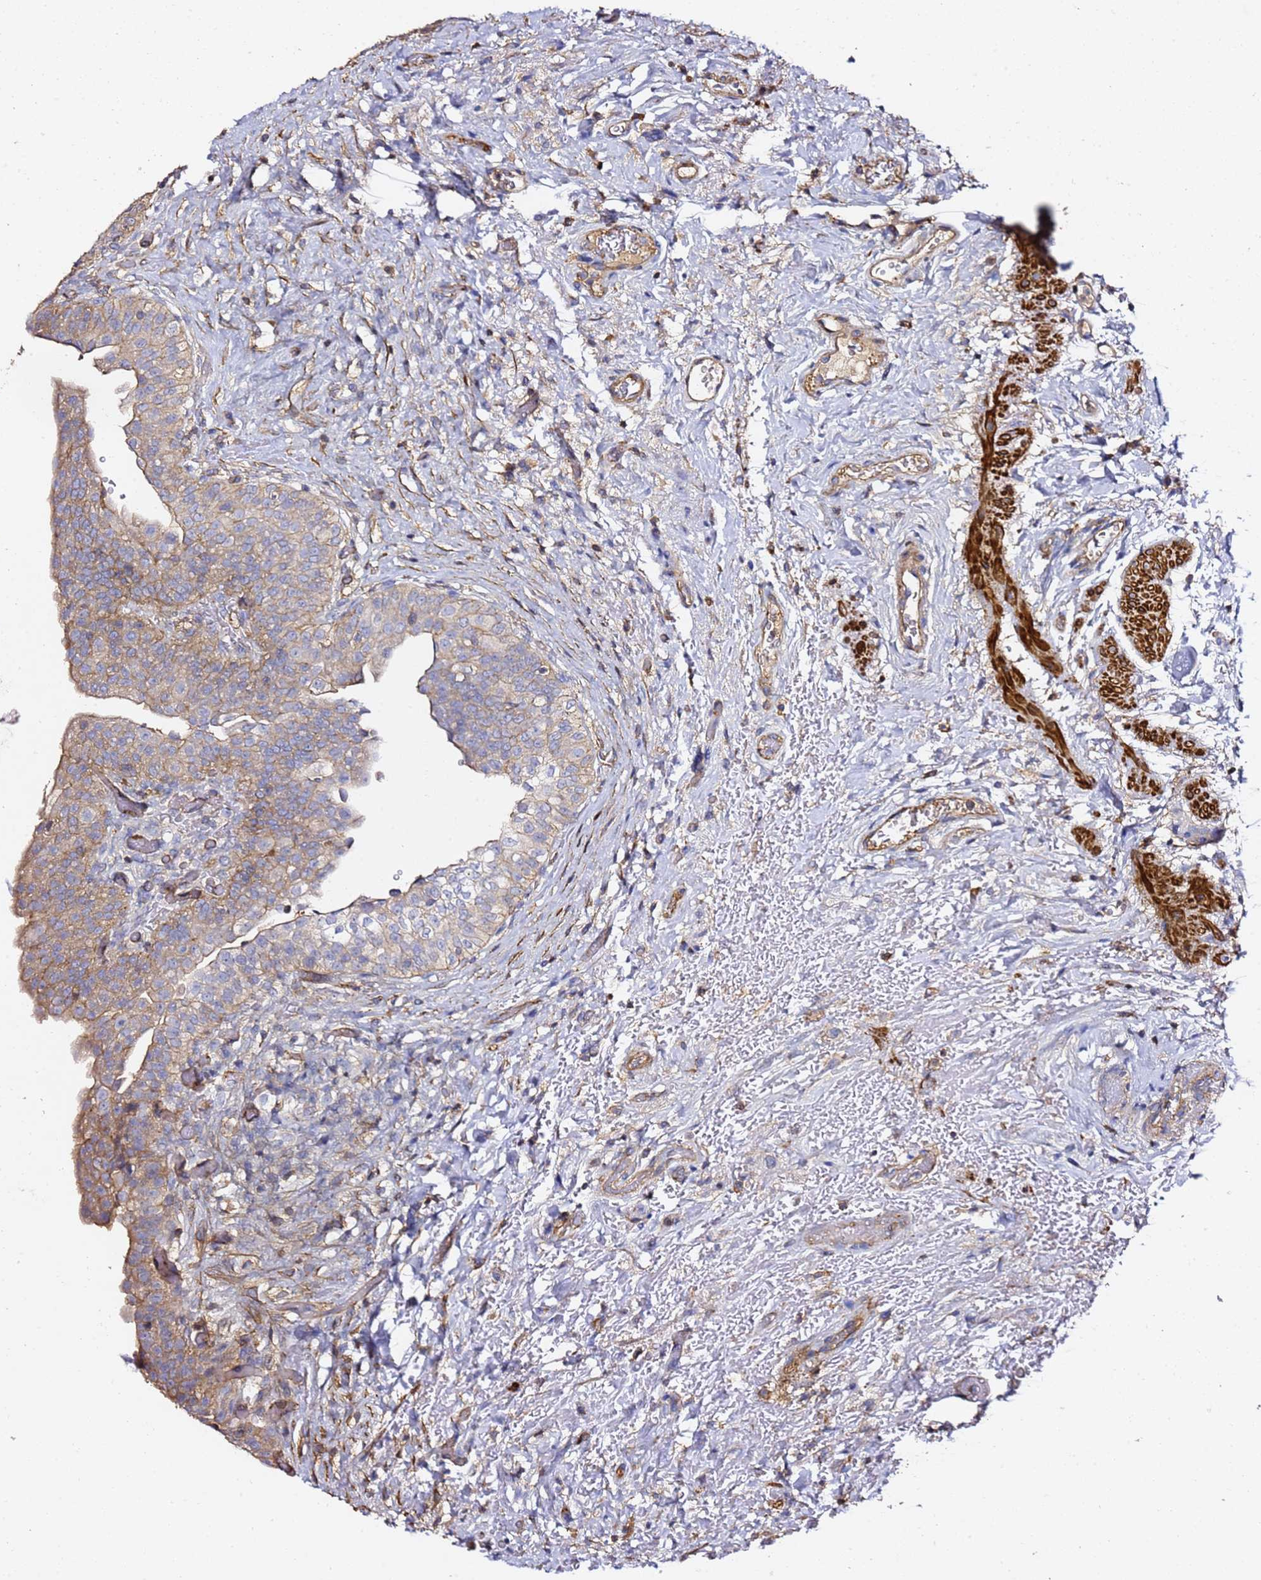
{"staining": {"intensity": "moderate", "quantity": ">75%", "location": "cytoplasmic/membranous"}, "tissue": "urinary bladder", "cell_type": "Urothelial cells", "image_type": "normal", "snomed": [{"axis": "morphology", "description": "Normal tissue, NOS"}, {"axis": "topography", "description": "Urinary bladder"}], "caption": "Immunohistochemical staining of normal human urinary bladder shows moderate cytoplasmic/membranous protein staining in approximately >75% of urothelial cells. The protein of interest is shown in brown color, while the nuclei are stained blue.", "gene": "ZFP36L2", "patient": {"sex": "male", "age": 69}}